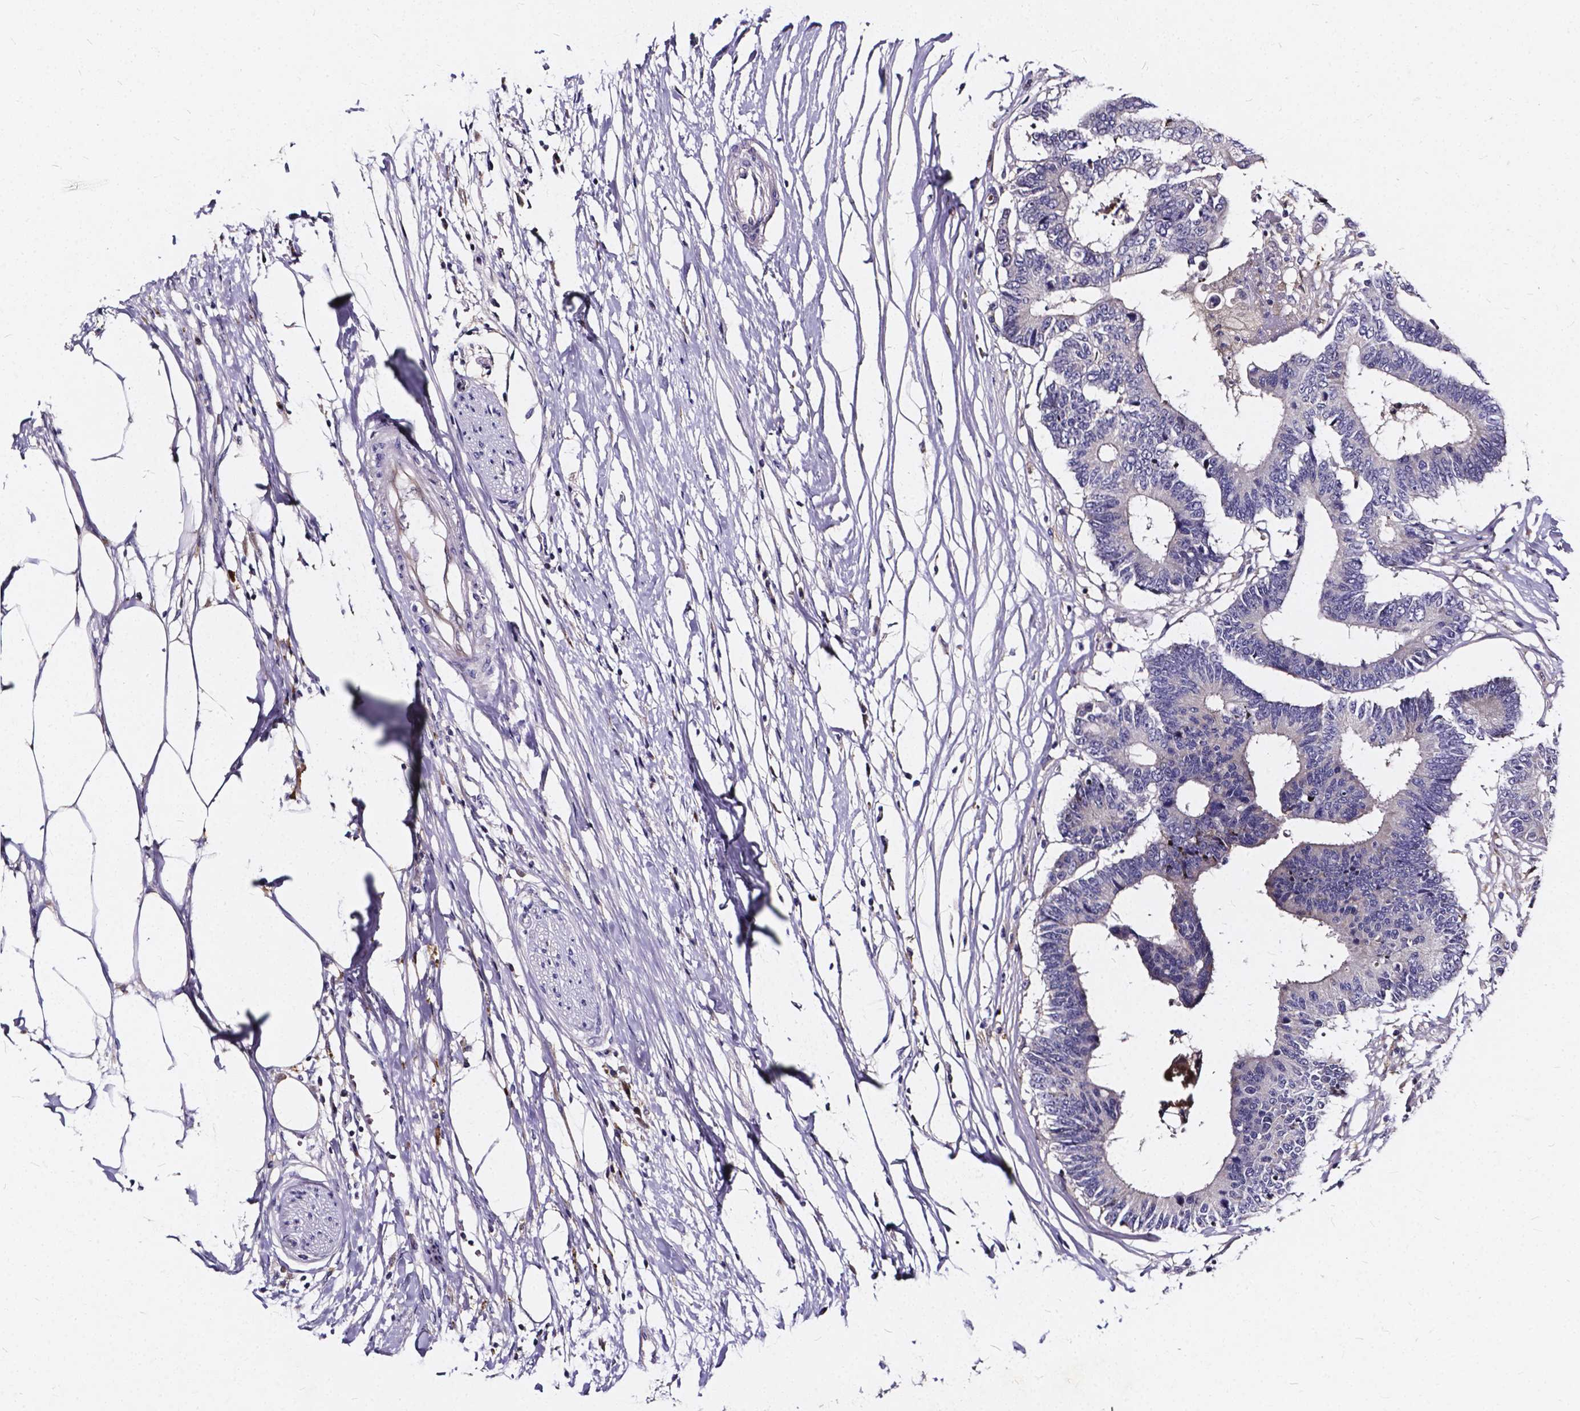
{"staining": {"intensity": "negative", "quantity": "none", "location": "none"}, "tissue": "colorectal cancer", "cell_type": "Tumor cells", "image_type": "cancer", "snomed": [{"axis": "morphology", "description": "Adenocarcinoma, NOS"}, {"axis": "topography", "description": "Colon"}], "caption": "Human colorectal cancer (adenocarcinoma) stained for a protein using immunohistochemistry (IHC) displays no staining in tumor cells.", "gene": "SOWAHA", "patient": {"sex": "female", "age": 48}}